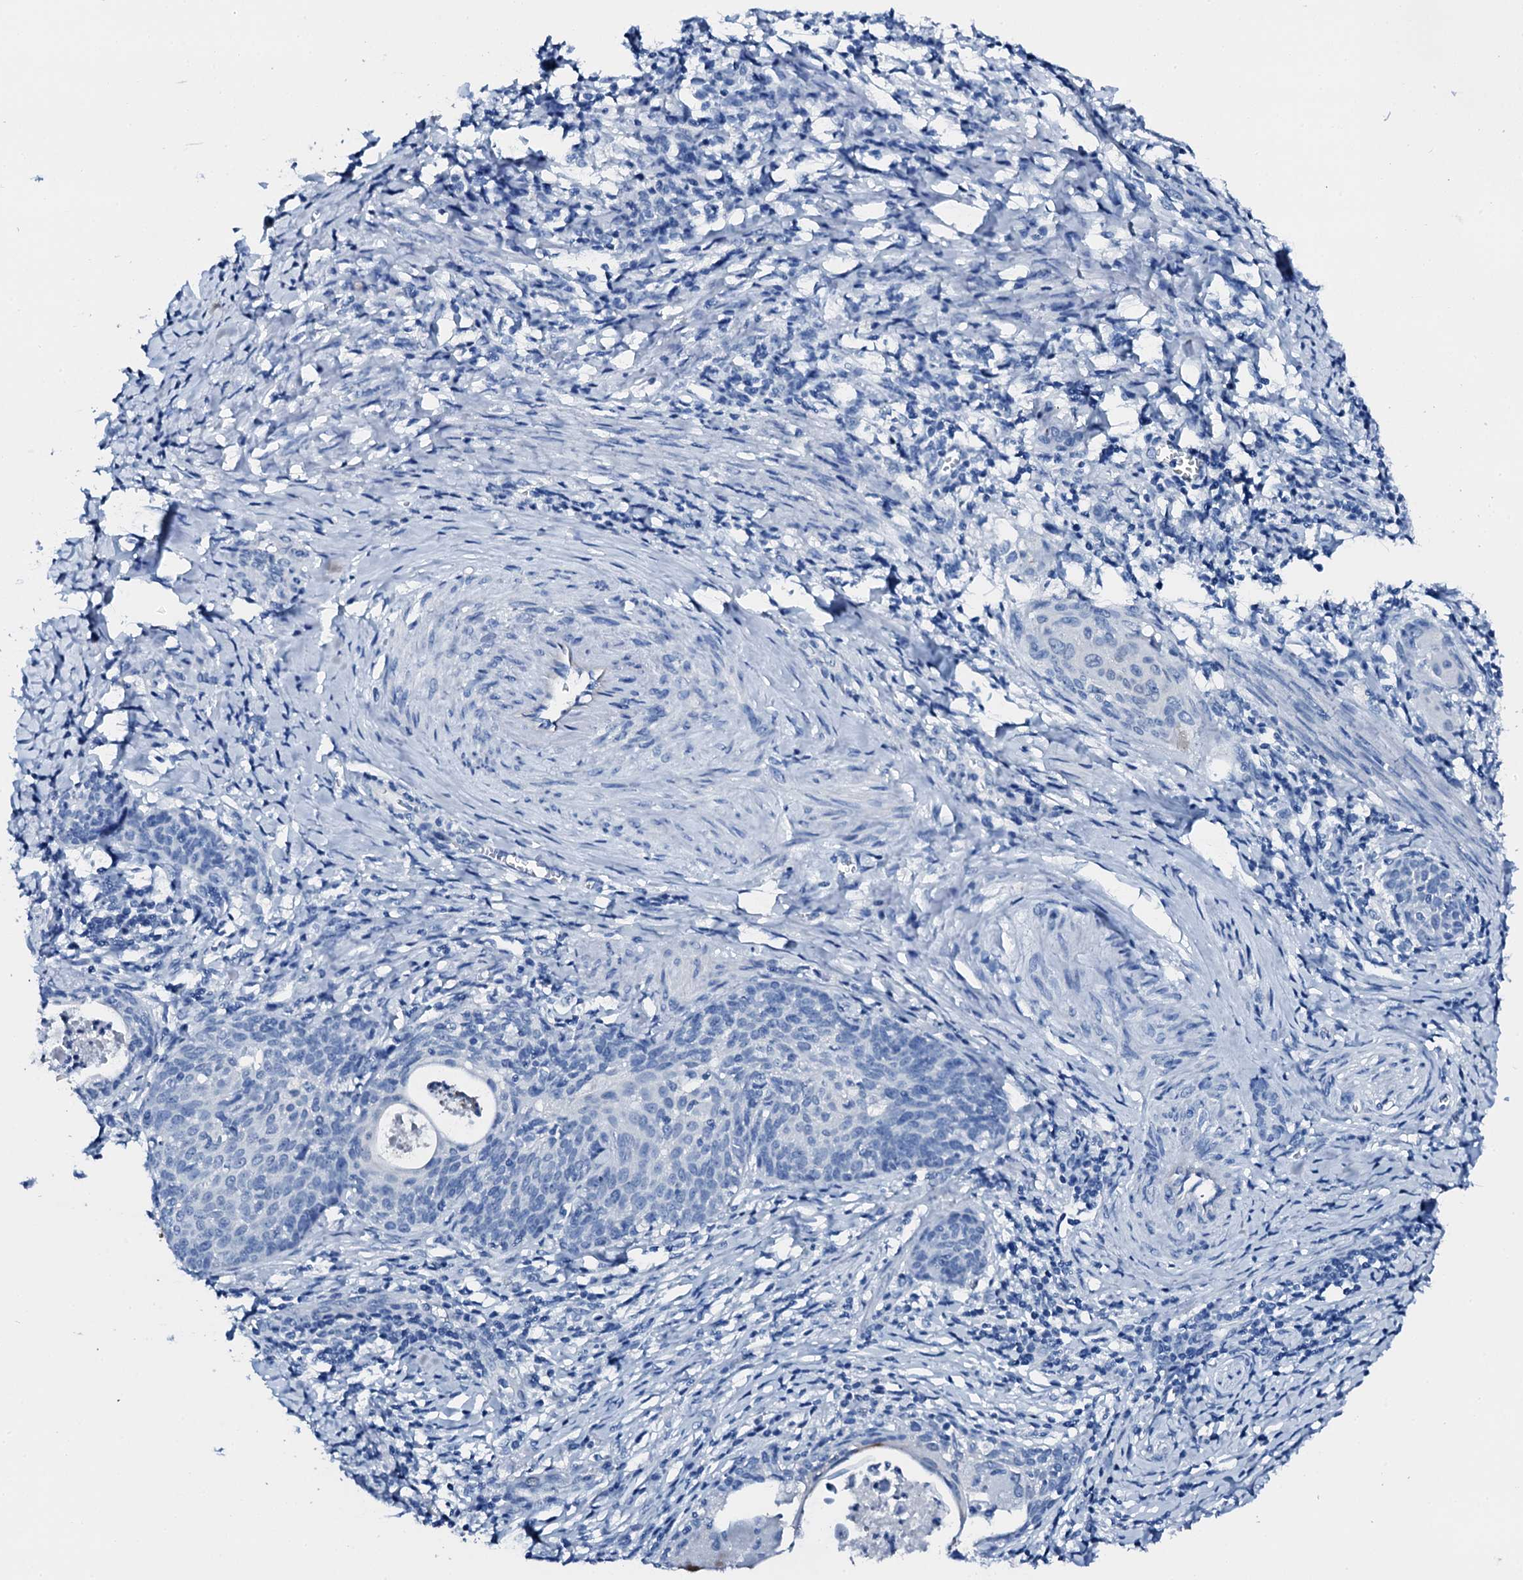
{"staining": {"intensity": "negative", "quantity": "none", "location": "none"}, "tissue": "cervical cancer", "cell_type": "Tumor cells", "image_type": "cancer", "snomed": [{"axis": "morphology", "description": "Squamous cell carcinoma, NOS"}, {"axis": "topography", "description": "Cervix"}], "caption": "A micrograph of cervical cancer (squamous cell carcinoma) stained for a protein demonstrates no brown staining in tumor cells. (Stains: DAB immunohistochemistry (IHC) with hematoxylin counter stain, Microscopy: brightfield microscopy at high magnification).", "gene": "PTH", "patient": {"sex": "female", "age": 52}}